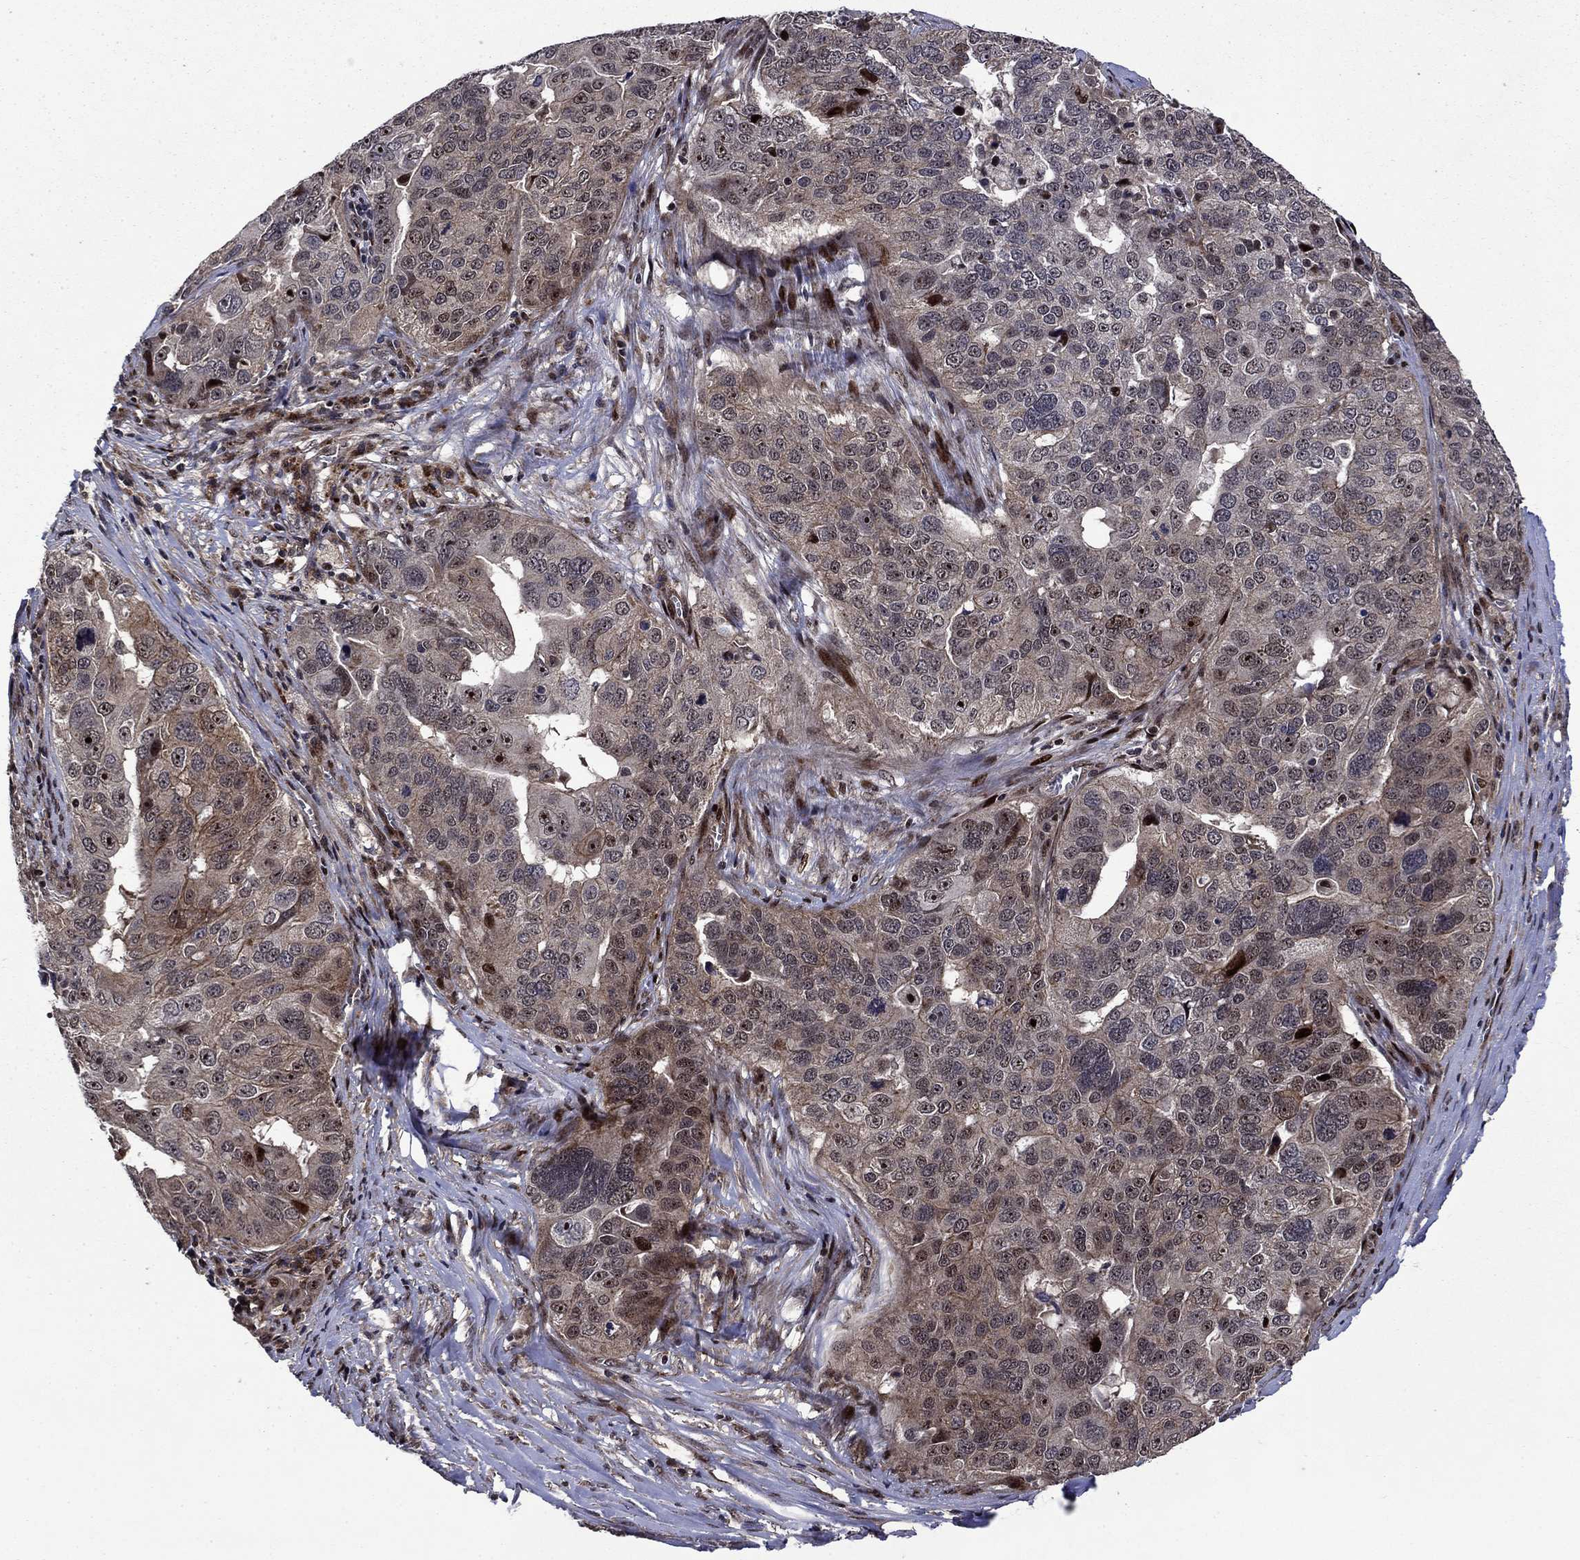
{"staining": {"intensity": "strong", "quantity": "<25%", "location": "nuclear"}, "tissue": "ovarian cancer", "cell_type": "Tumor cells", "image_type": "cancer", "snomed": [{"axis": "morphology", "description": "Carcinoma, endometroid"}, {"axis": "topography", "description": "Soft tissue"}, {"axis": "topography", "description": "Ovary"}], "caption": "A micrograph of endometroid carcinoma (ovarian) stained for a protein displays strong nuclear brown staining in tumor cells.", "gene": "AGTPBP1", "patient": {"sex": "female", "age": 52}}